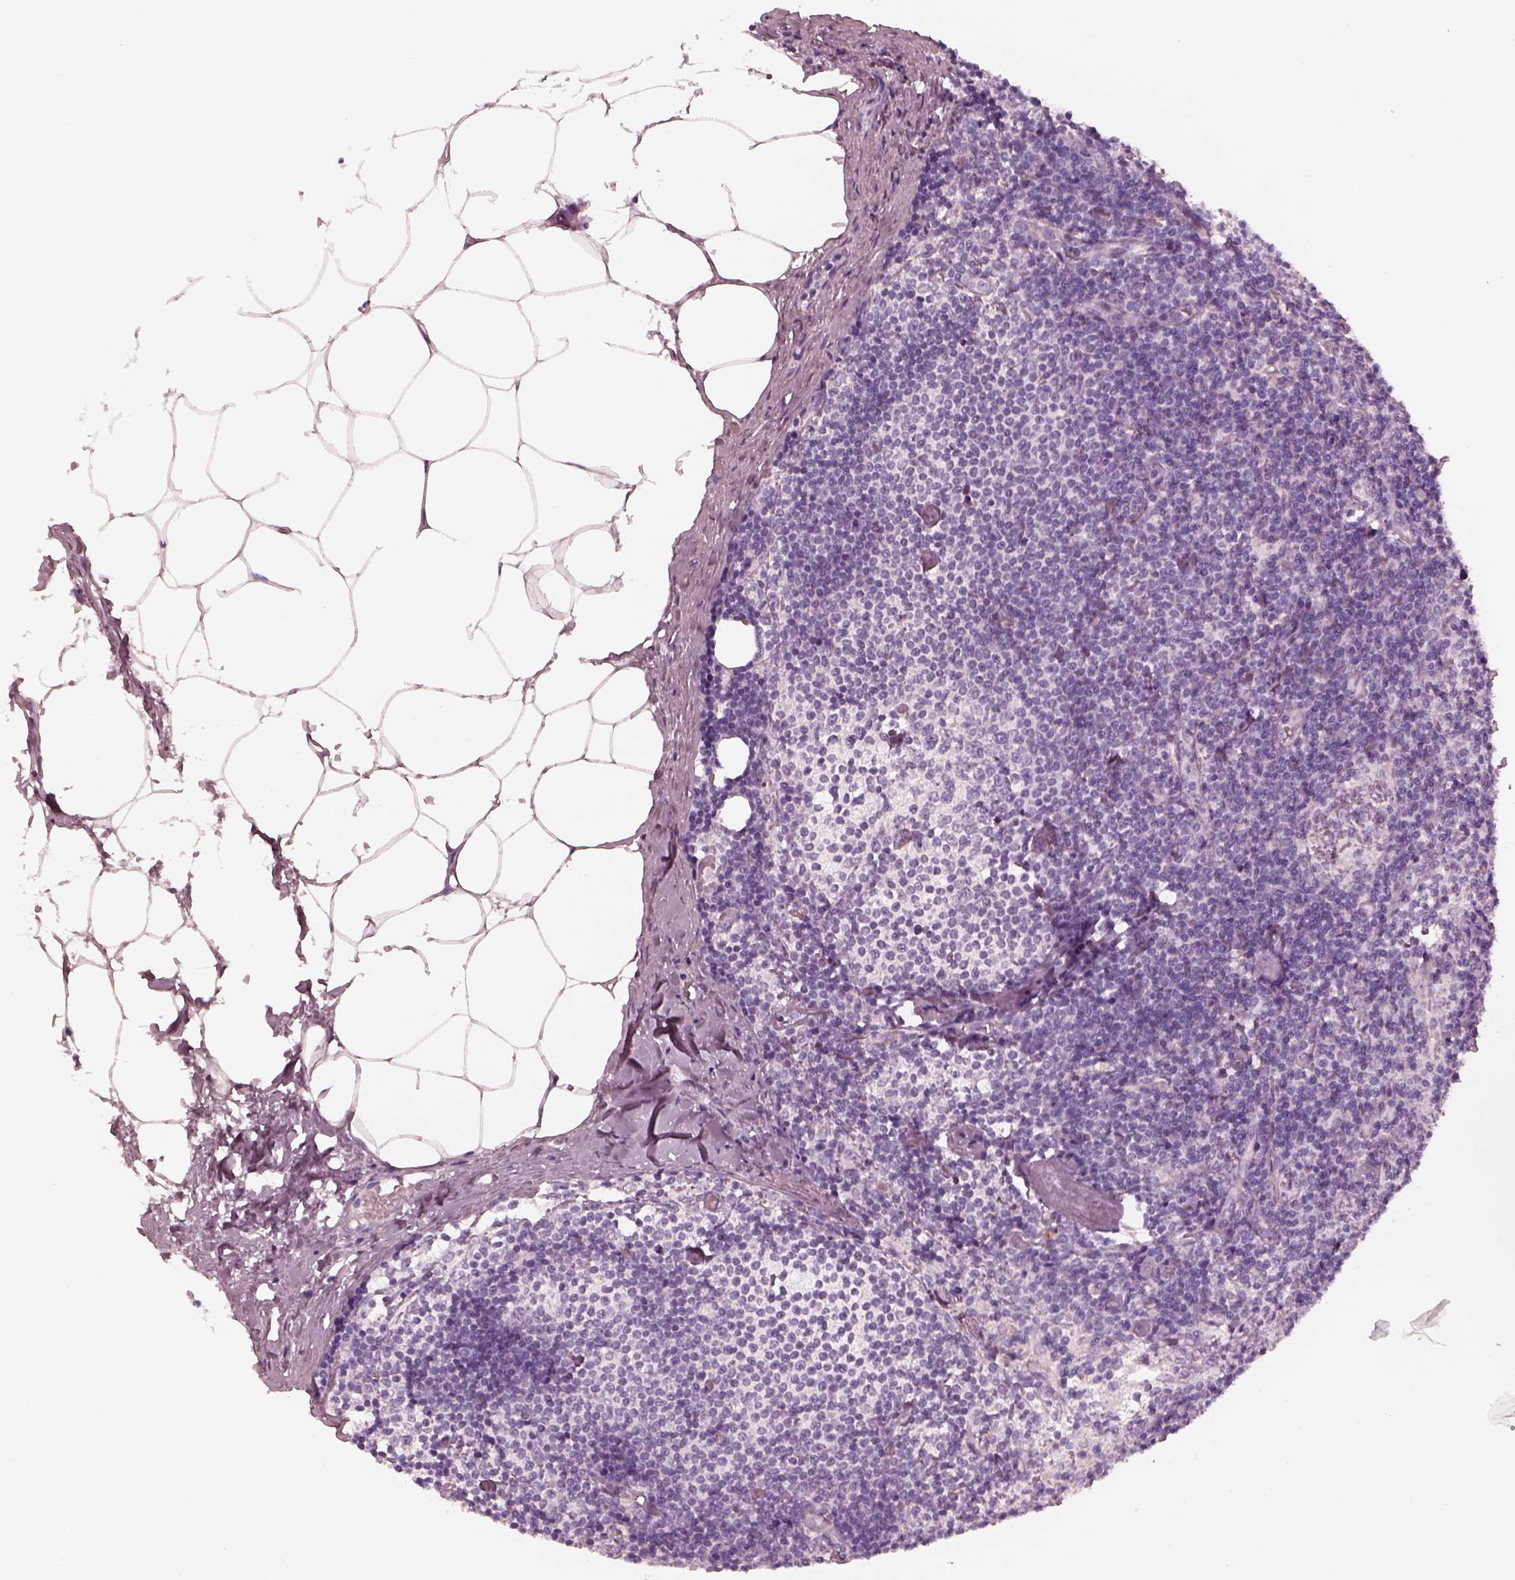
{"staining": {"intensity": "negative", "quantity": "none", "location": "none"}, "tissue": "lymph node", "cell_type": "Germinal center cells", "image_type": "normal", "snomed": [{"axis": "morphology", "description": "Normal tissue, NOS"}, {"axis": "topography", "description": "Lymph node"}], "caption": "The immunohistochemistry micrograph has no significant positivity in germinal center cells of lymph node. Brightfield microscopy of immunohistochemistry (IHC) stained with DAB (3,3'-diaminobenzidine) (brown) and hematoxylin (blue), captured at high magnification.", "gene": "CADM2", "patient": {"sex": "female", "age": 69}}